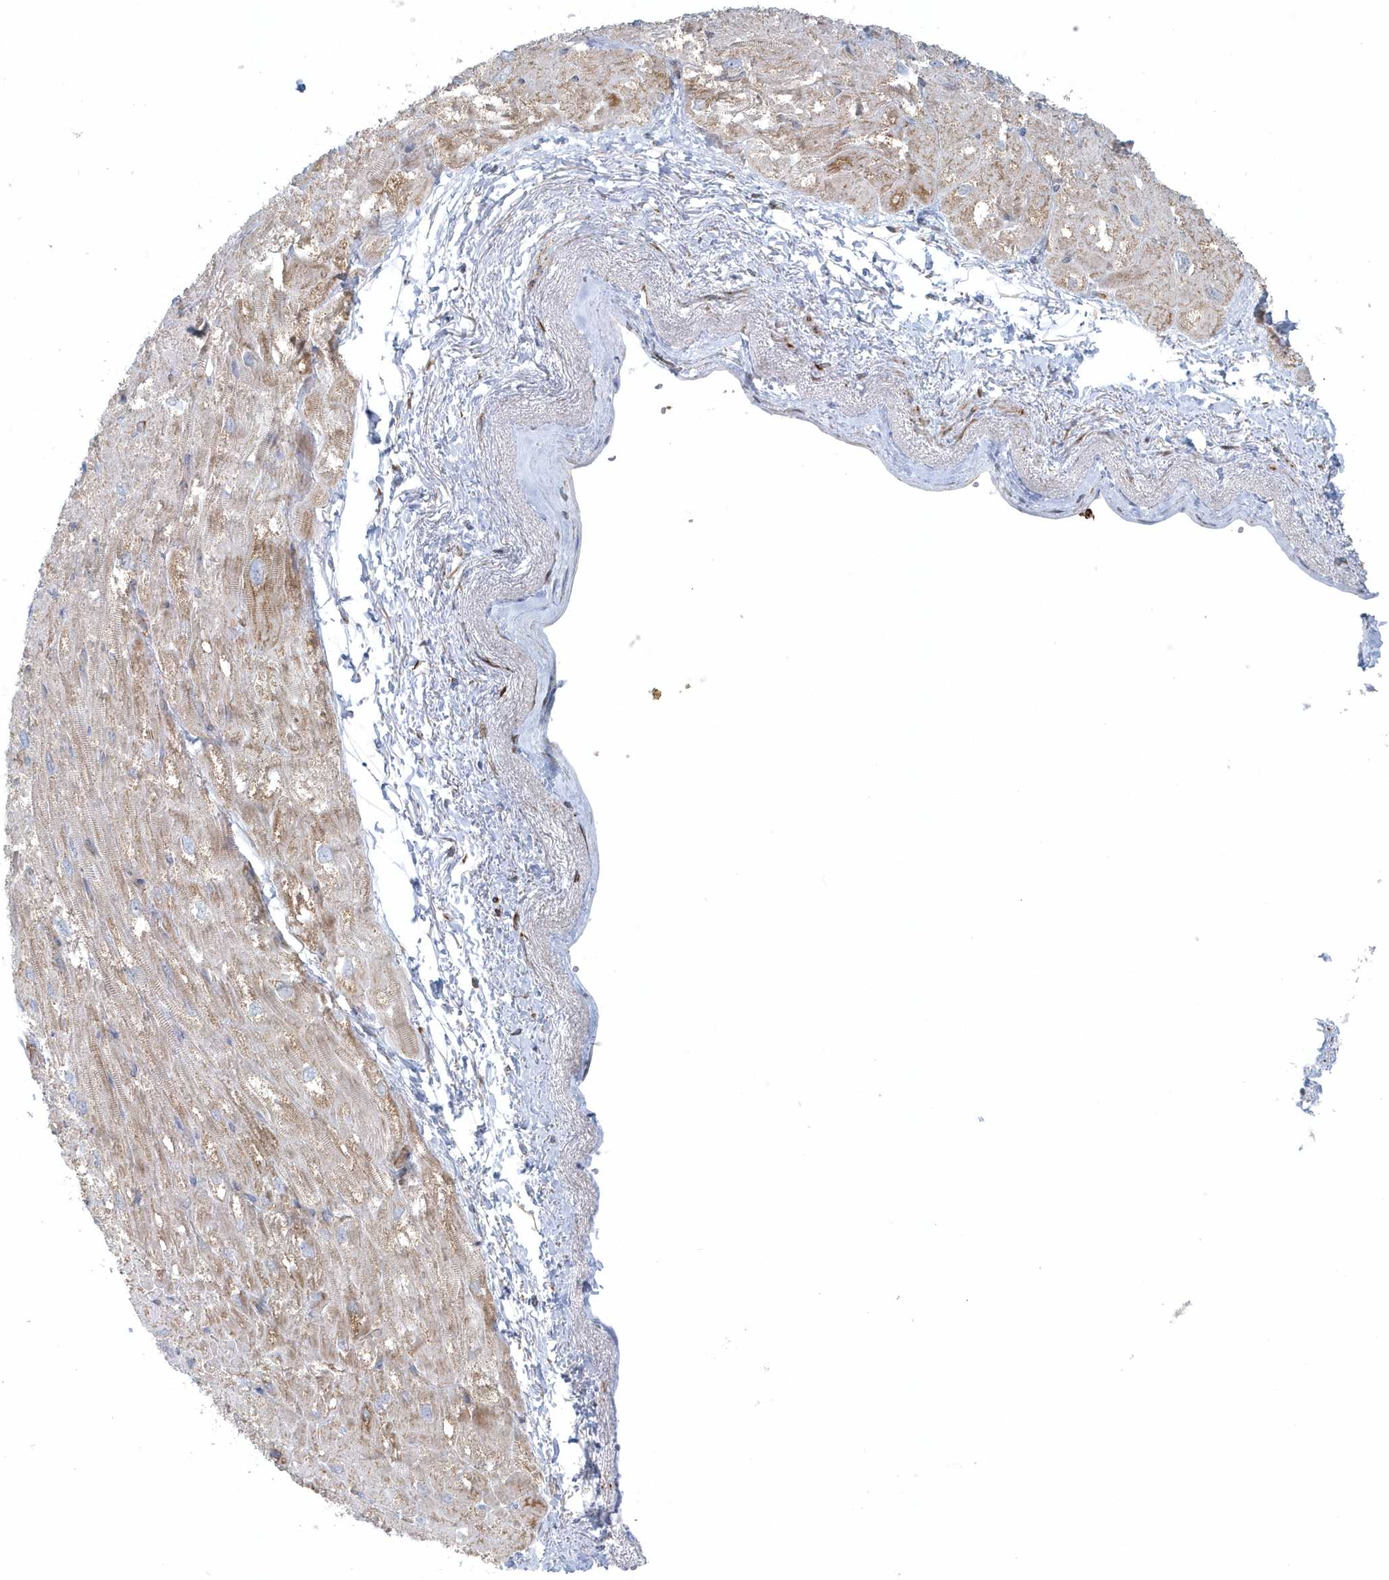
{"staining": {"intensity": "moderate", "quantity": "25%-75%", "location": "cytoplasmic/membranous"}, "tissue": "heart muscle", "cell_type": "Cardiomyocytes", "image_type": "normal", "snomed": [{"axis": "morphology", "description": "Normal tissue, NOS"}, {"axis": "topography", "description": "Heart"}], "caption": "Immunohistochemical staining of benign heart muscle reveals 25%-75% levels of moderate cytoplasmic/membranous protein staining in approximately 25%-75% of cardiomyocytes.", "gene": "GPR152", "patient": {"sex": "male", "age": 50}}